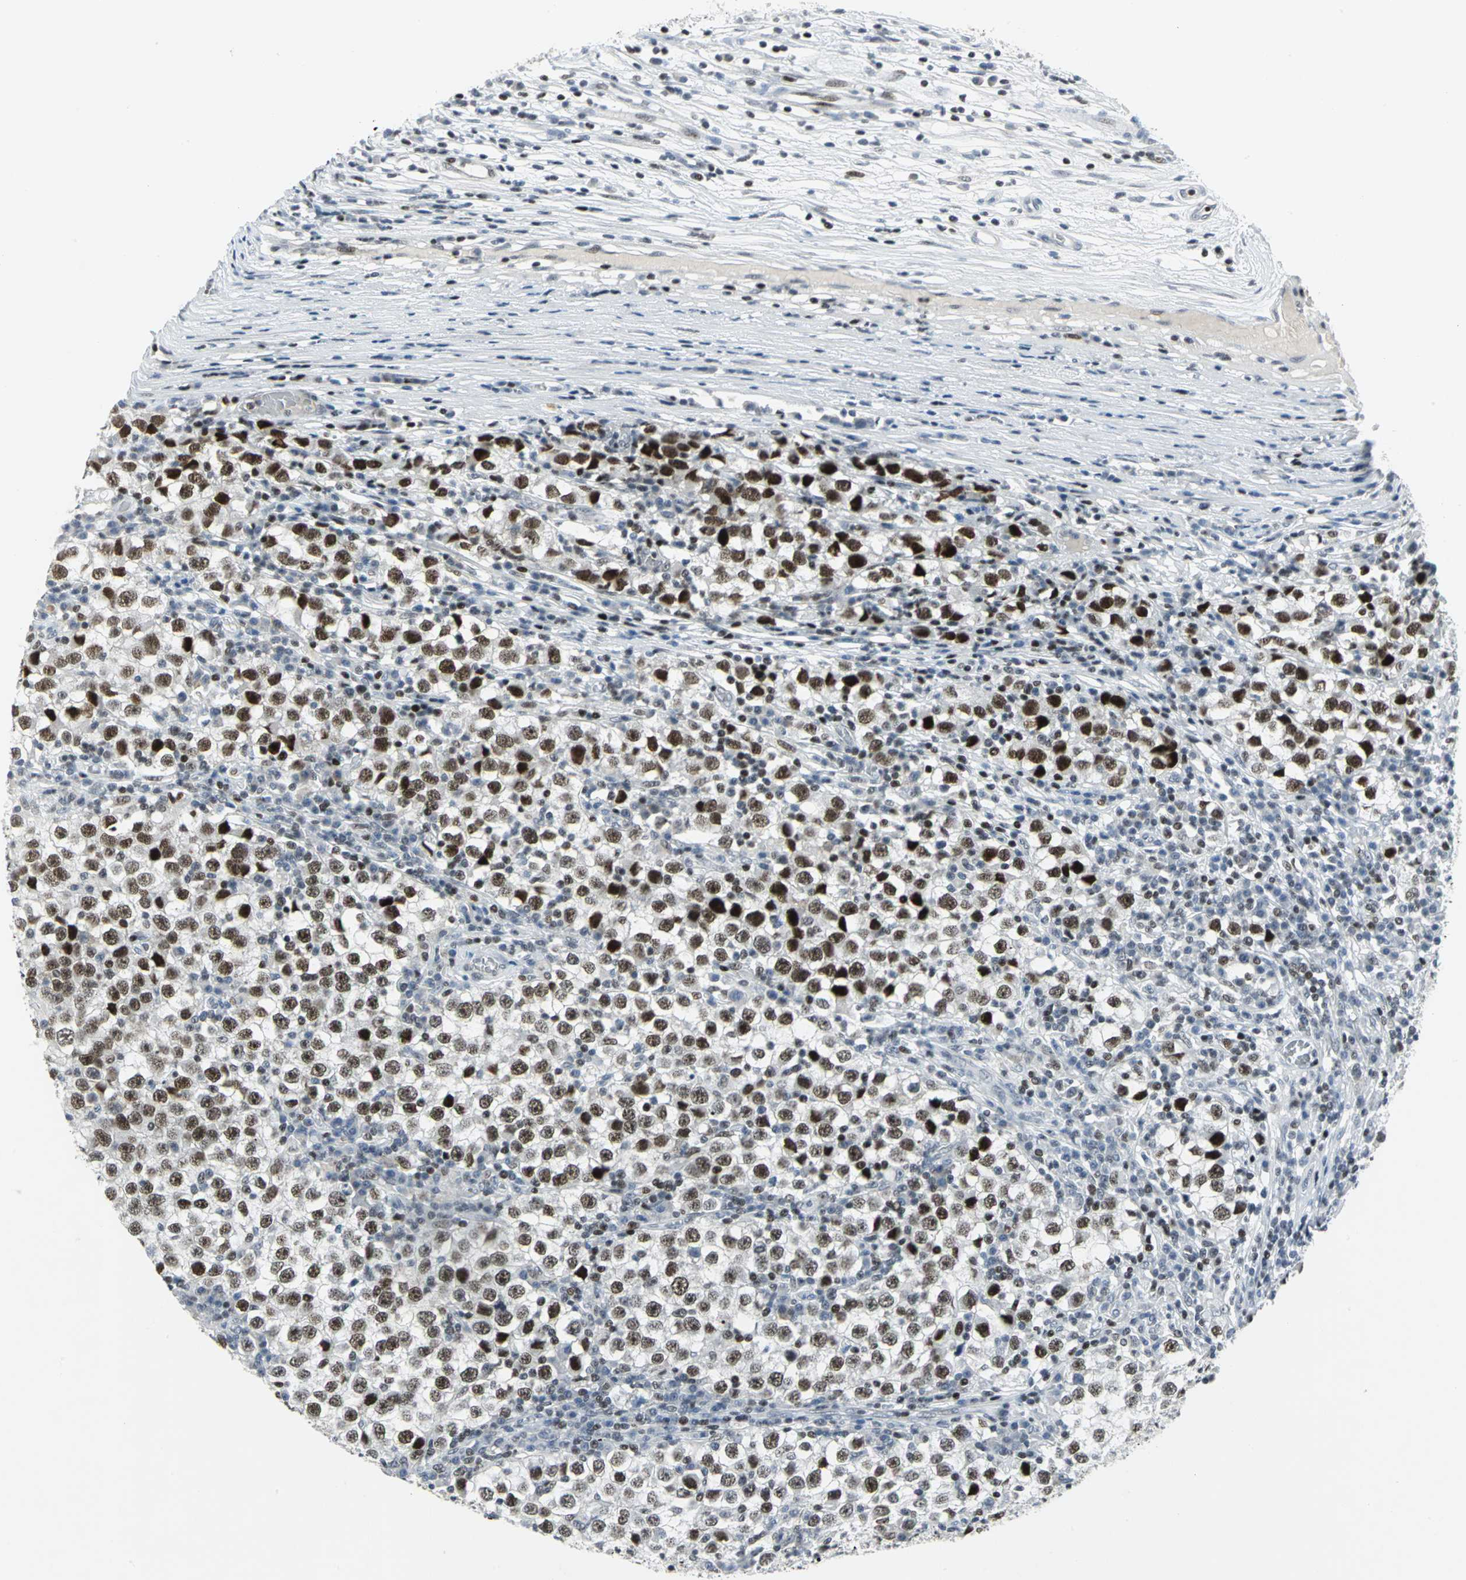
{"staining": {"intensity": "strong", "quantity": "25%-75%", "location": "nuclear"}, "tissue": "testis cancer", "cell_type": "Tumor cells", "image_type": "cancer", "snomed": [{"axis": "morphology", "description": "Seminoma, NOS"}, {"axis": "topography", "description": "Testis"}], "caption": "A brown stain shows strong nuclear expression of a protein in testis cancer tumor cells.", "gene": "RPA1", "patient": {"sex": "male", "age": 65}}